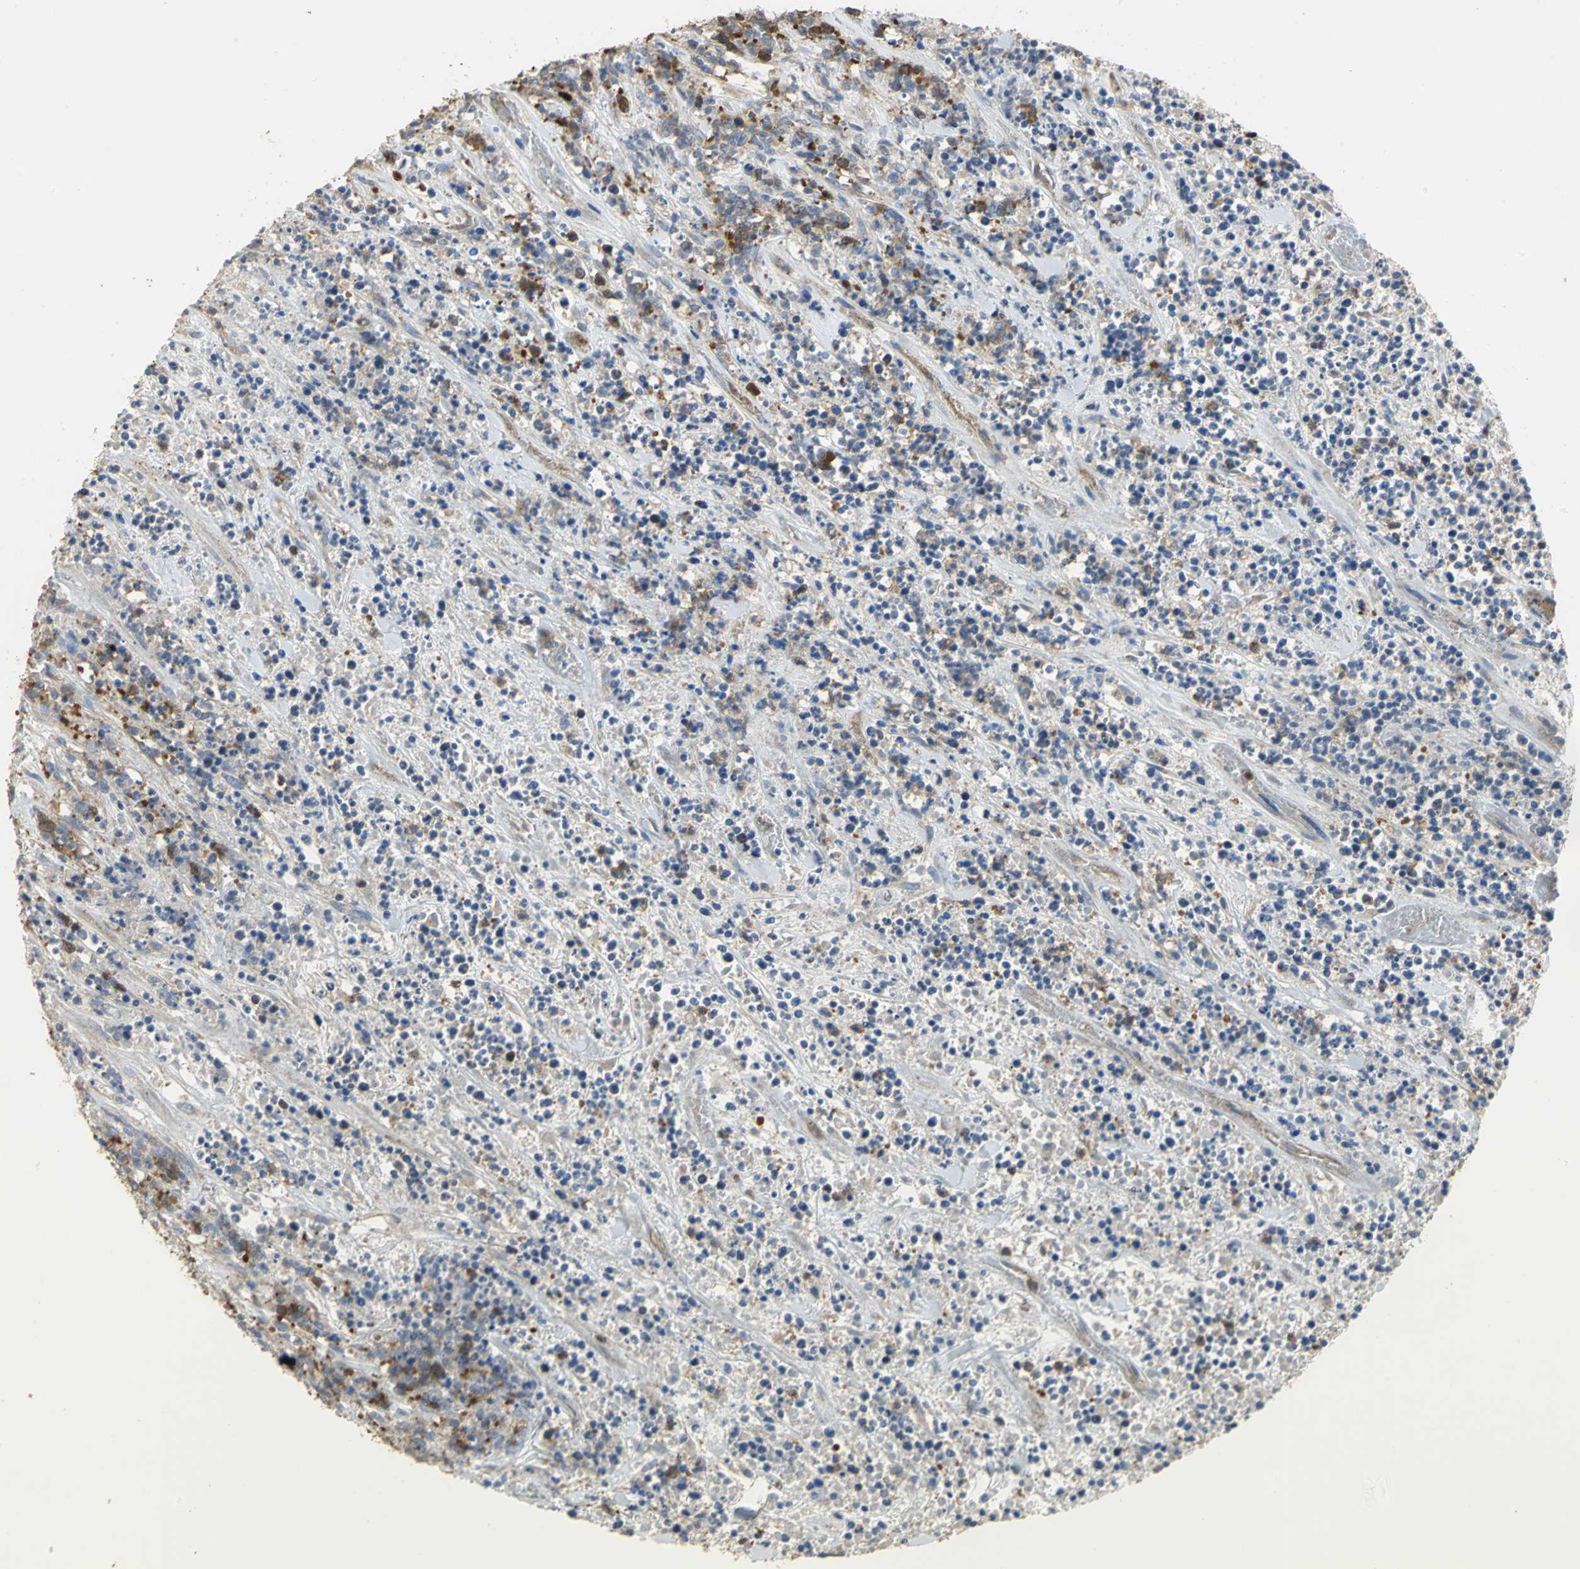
{"staining": {"intensity": "moderate", "quantity": "<25%", "location": "cytoplasmic/membranous"}, "tissue": "lymphoma", "cell_type": "Tumor cells", "image_type": "cancer", "snomed": [{"axis": "morphology", "description": "Malignant lymphoma, non-Hodgkin's type, High grade"}, {"axis": "topography", "description": "Soft tissue"}], "caption": "DAB immunohistochemical staining of lymphoma reveals moderate cytoplasmic/membranous protein positivity in approximately <25% of tumor cells.", "gene": "DLGAP5", "patient": {"sex": "male", "age": 18}}